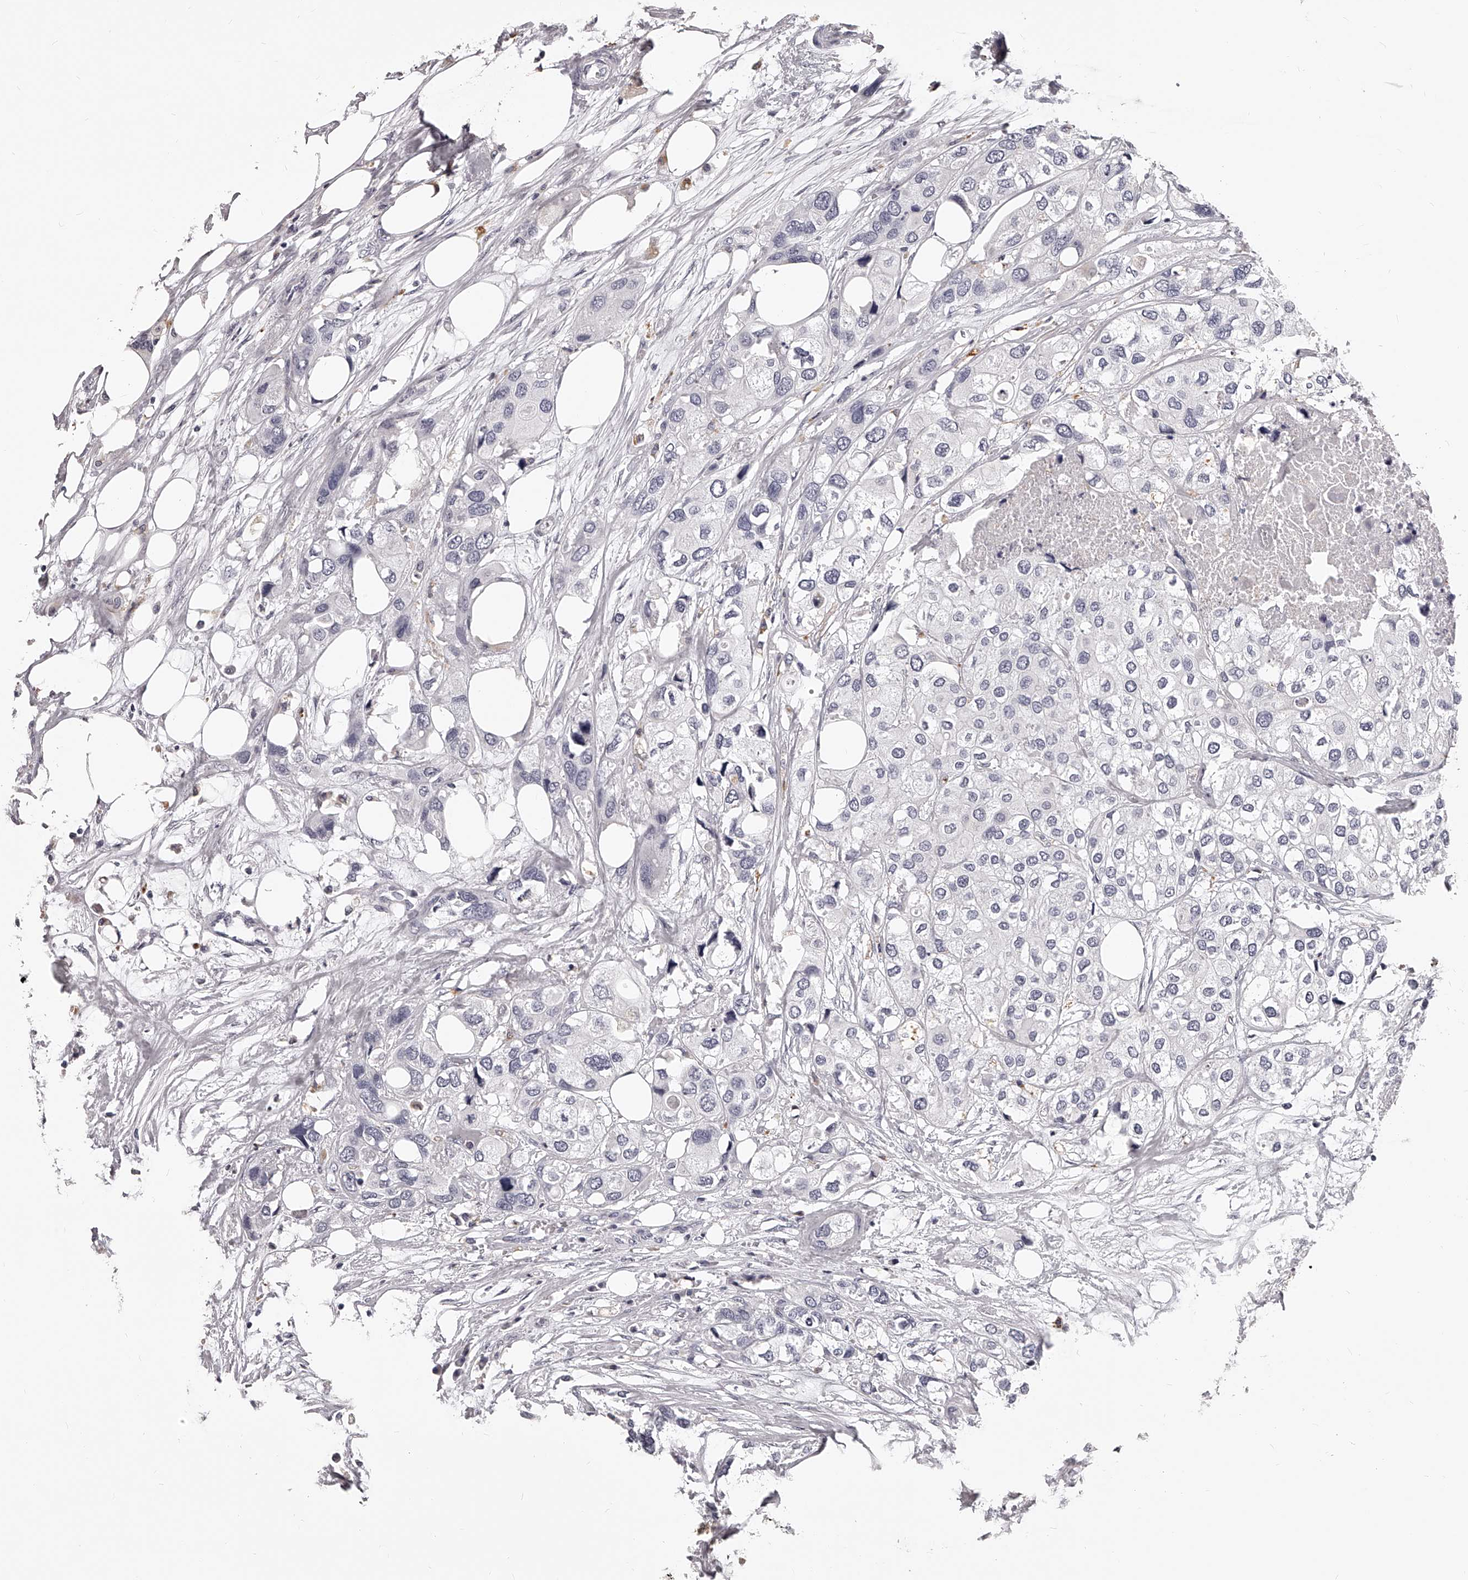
{"staining": {"intensity": "negative", "quantity": "none", "location": "none"}, "tissue": "urothelial cancer", "cell_type": "Tumor cells", "image_type": "cancer", "snomed": [{"axis": "morphology", "description": "Urothelial carcinoma, High grade"}, {"axis": "topography", "description": "Urinary bladder"}], "caption": "Immunohistochemical staining of human urothelial cancer reveals no significant staining in tumor cells. (DAB immunohistochemistry with hematoxylin counter stain).", "gene": "DMRT1", "patient": {"sex": "male", "age": 64}}